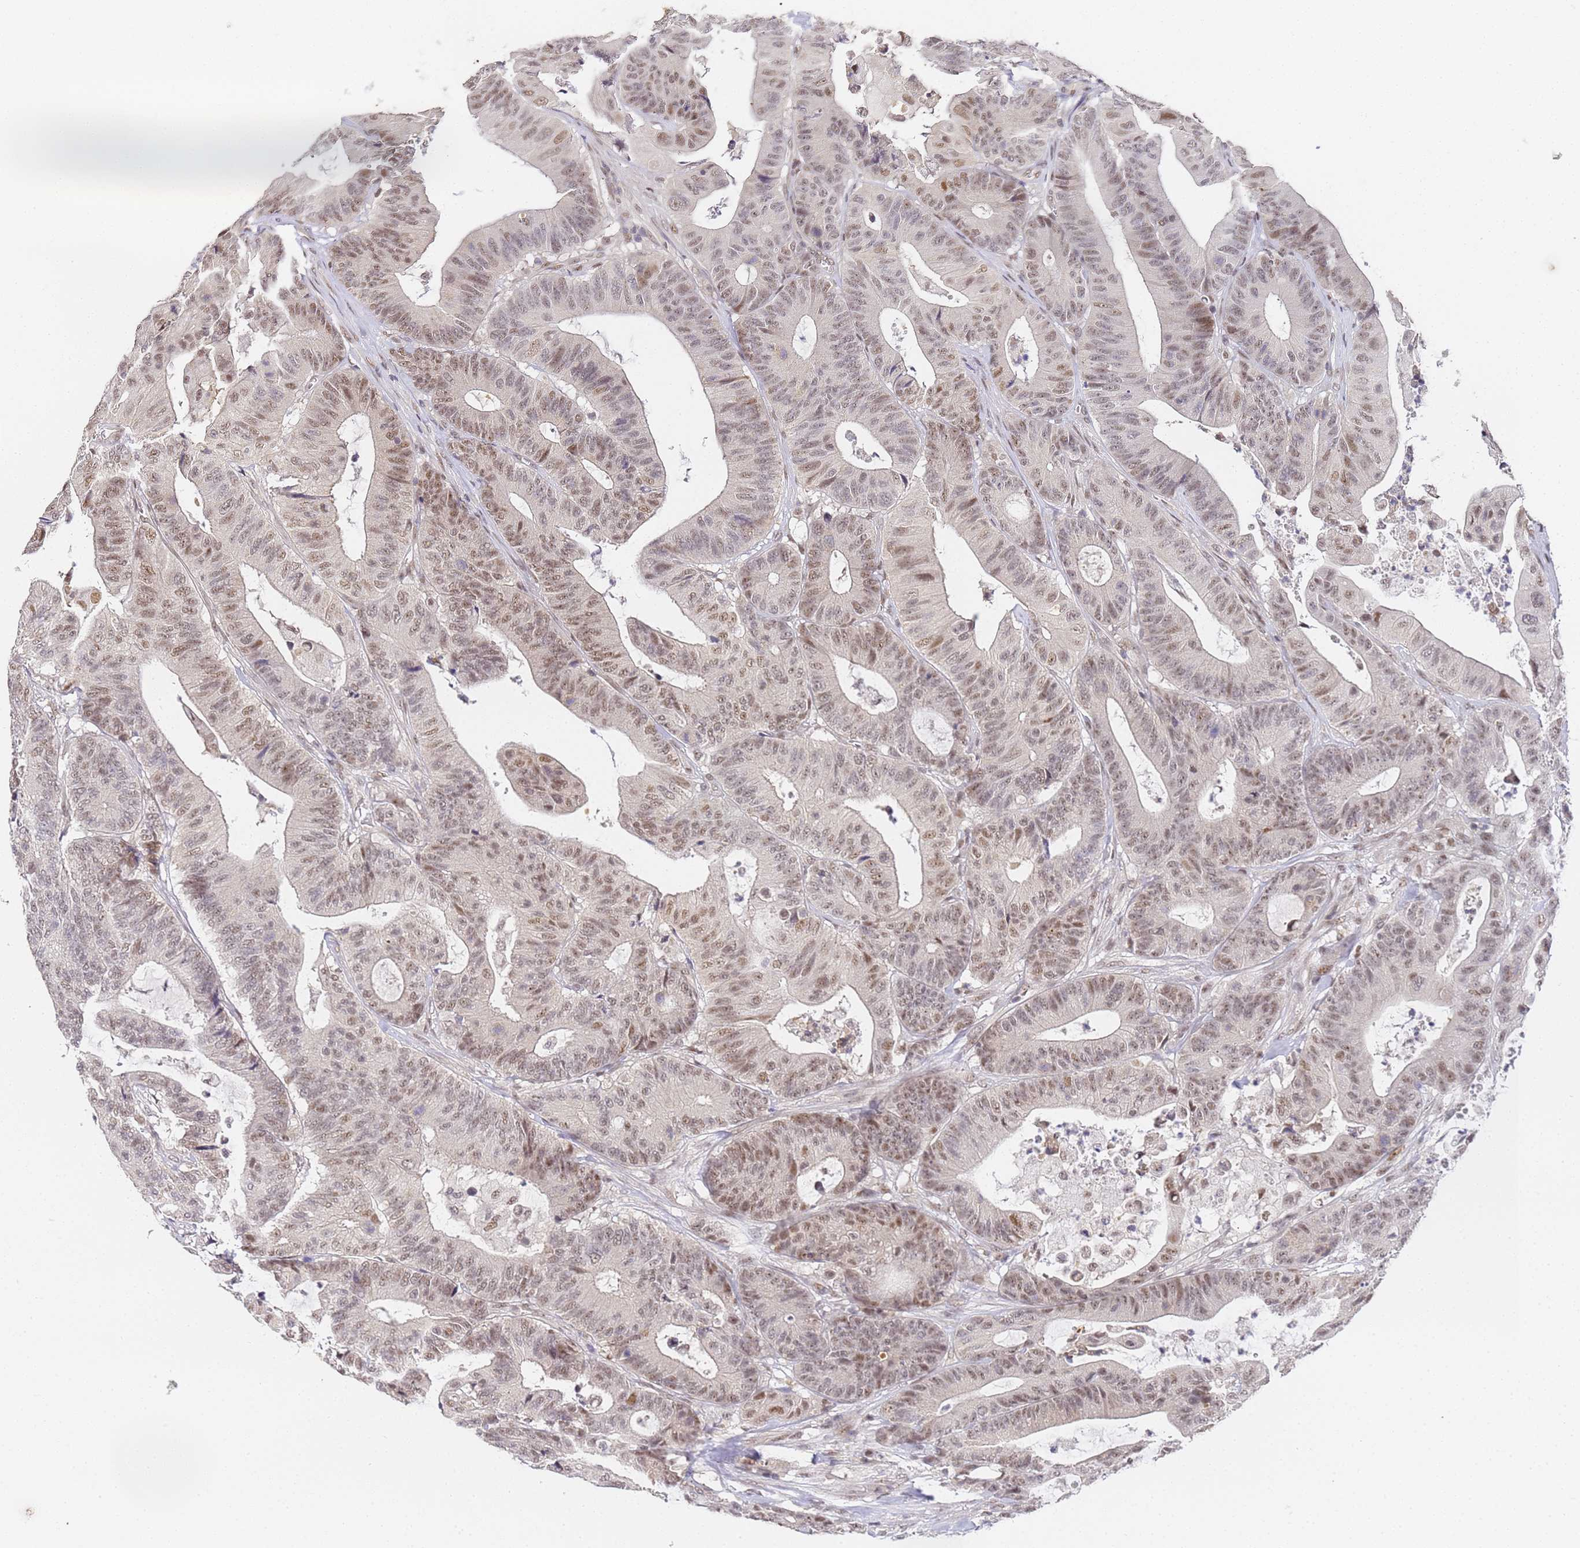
{"staining": {"intensity": "moderate", "quantity": ">75%", "location": "nuclear"}, "tissue": "colorectal cancer", "cell_type": "Tumor cells", "image_type": "cancer", "snomed": [{"axis": "morphology", "description": "Adenocarcinoma, NOS"}, {"axis": "topography", "description": "Colon"}], "caption": "Immunohistochemistry (DAB (3,3'-diaminobenzidine)) staining of human colorectal adenocarcinoma shows moderate nuclear protein positivity in about >75% of tumor cells.", "gene": "LSM3", "patient": {"sex": "female", "age": 84}}